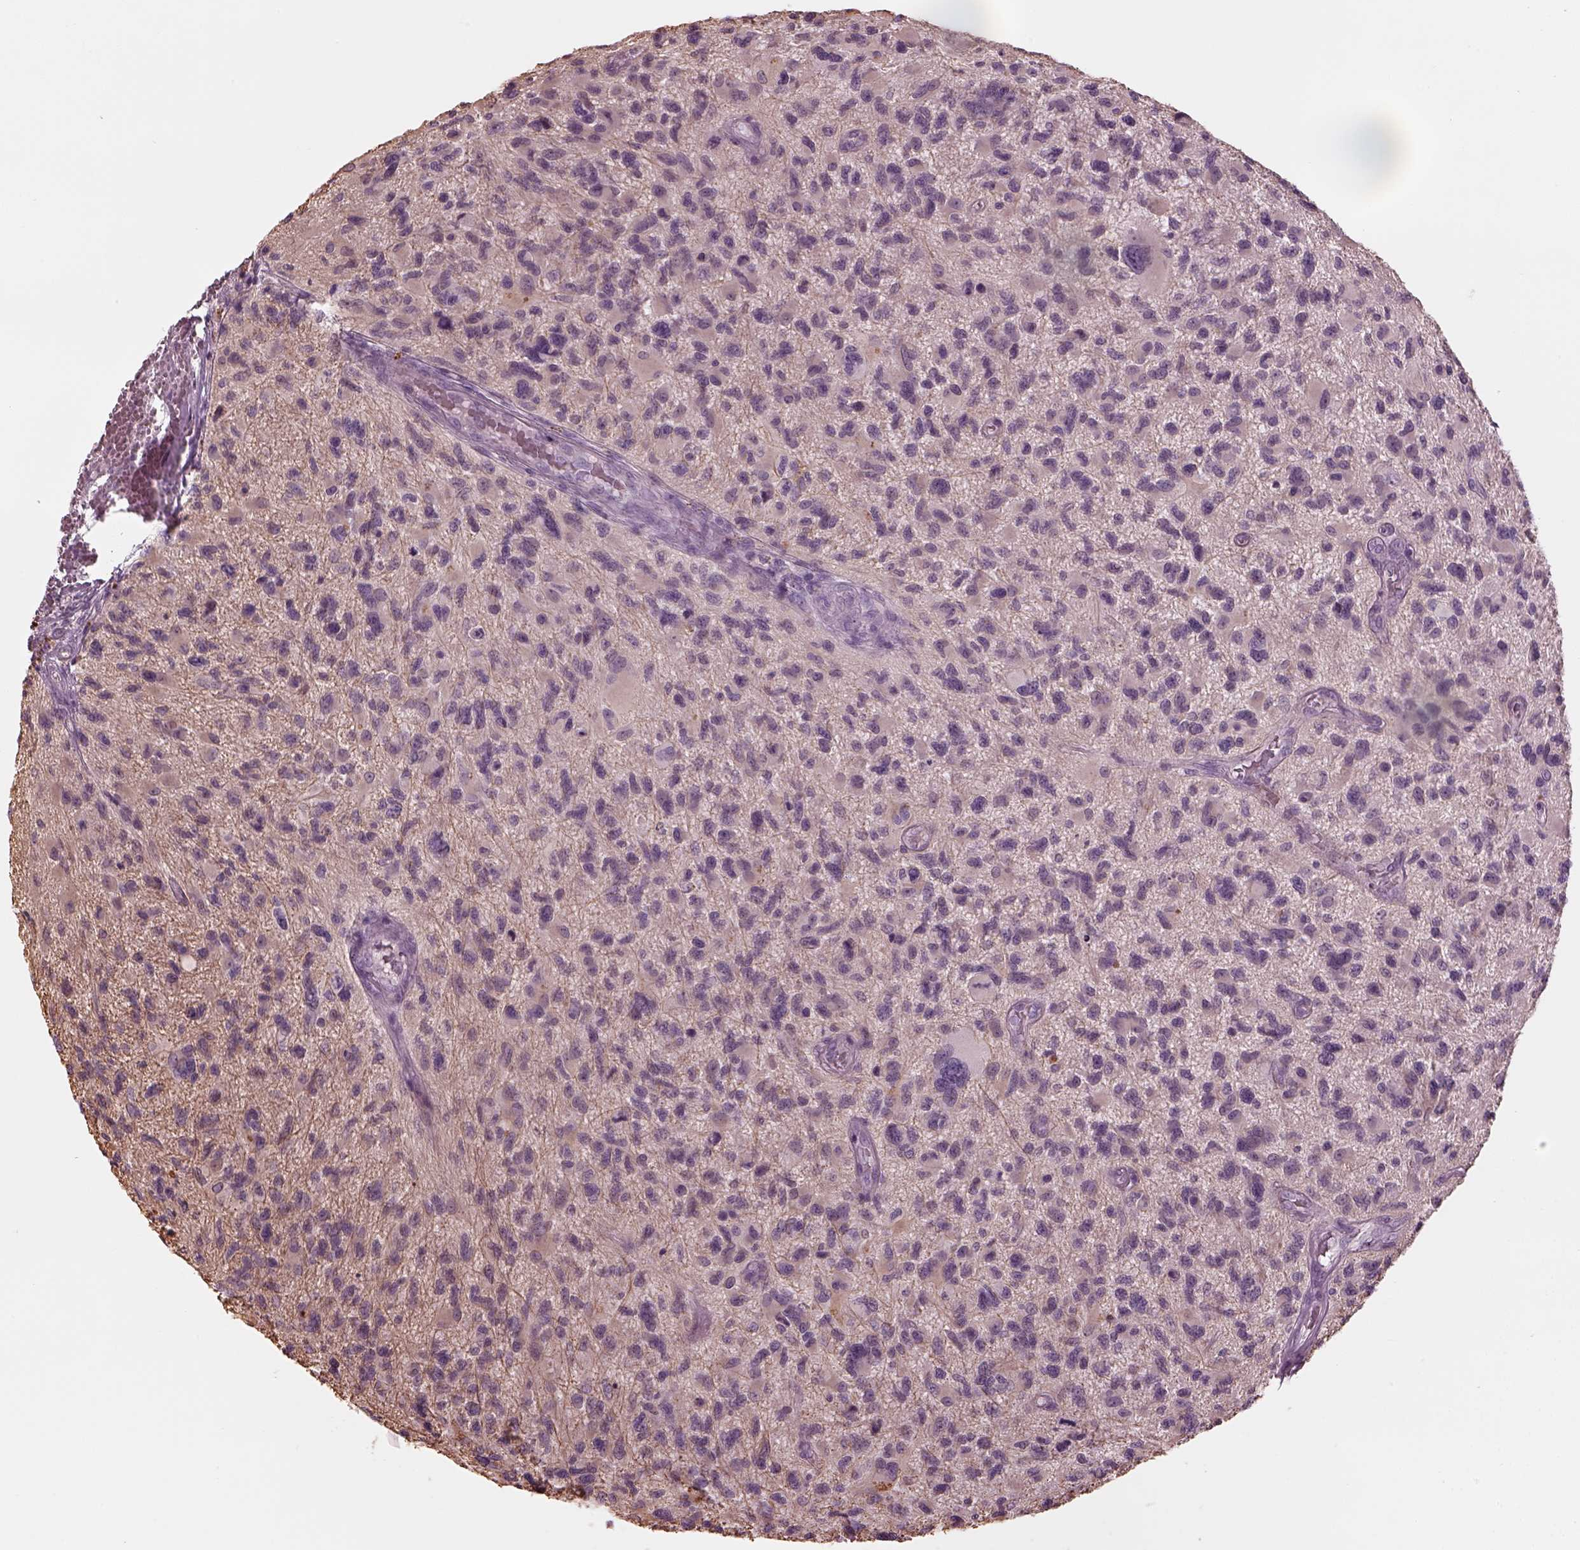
{"staining": {"intensity": "negative", "quantity": "none", "location": "none"}, "tissue": "glioma", "cell_type": "Tumor cells", "image_type": "cancer", "snomed": [{"axis": "morphology", "description": "Glioma, malignant, NOS"}, {"axis": "morphology", "description": "Glioma, malignant, High grade"}, {"axis": "topography", "description": "Brain"}], "caption": "Immunohistochemical staining of human malignant glioma (high-grade) exhibits no significant staining in tumor cells. (DAB (3,3'-diaminobenzidine) IHC with hematoxylin counter stain).", "gene": "MIA", "patient": {"sex": "female", "age": 71}}